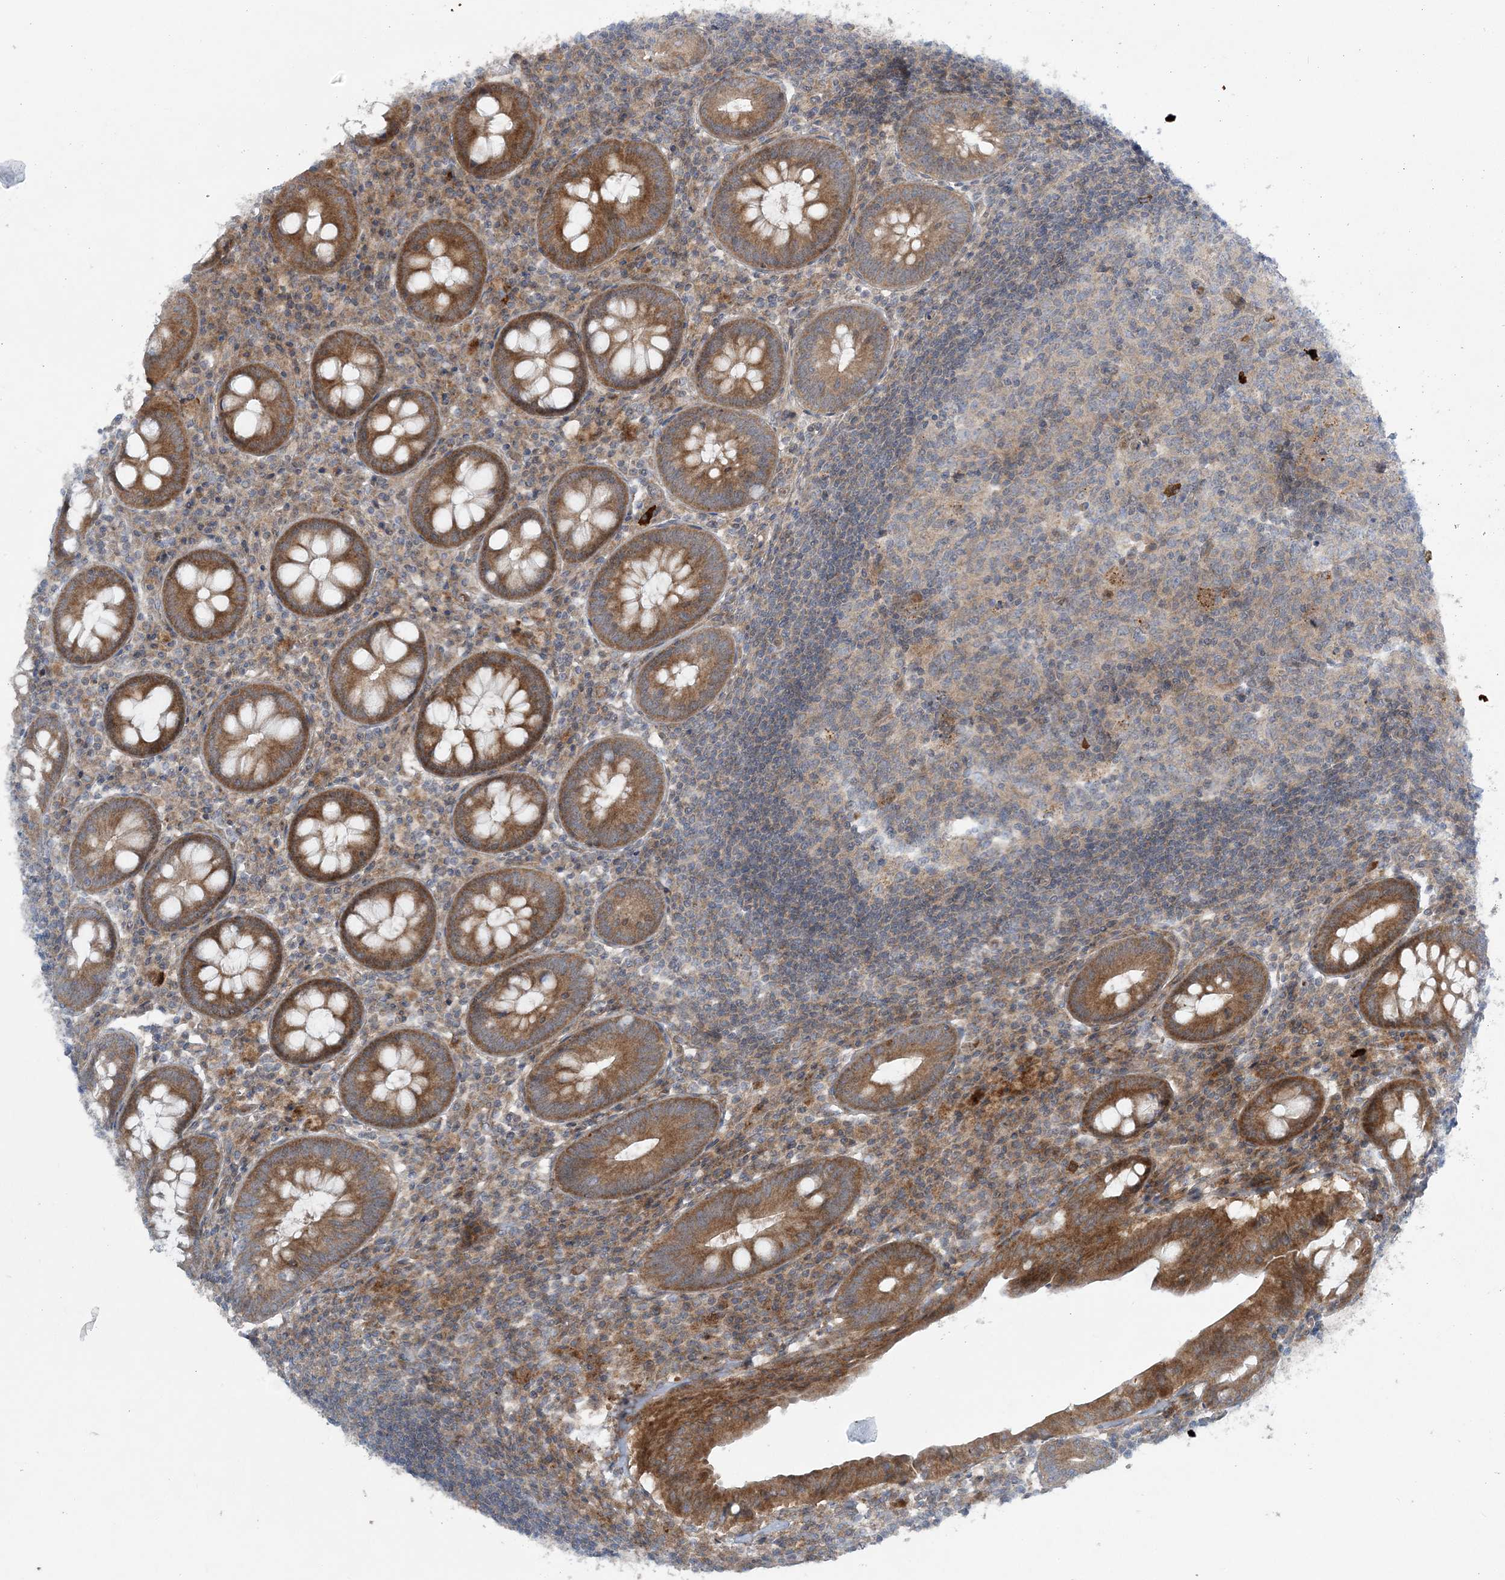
{"staining": {"intensity": "moderate", "quantity": ">75%", "location": "cytoplasmic/membranous"}, "tissue": "appendix", "cell_type": "Glandular cells", "image_type": "normal", "snomed": [{"axis": "morphology", "description": "Normal tissue, NOS"}, {"axis": "topography", "description": "Appendix"}], "caption": "This histopathology image shows normal appendix stained with immunohistochemistry (IHC) to label a protein in brown. The cytoplasmic/membranous of glandular cells show moderate positivity for the protein. Nuclei are counter-stained blue.", "gene": "SLC4A10", "patient": {"sex": "female", "age": 54}}